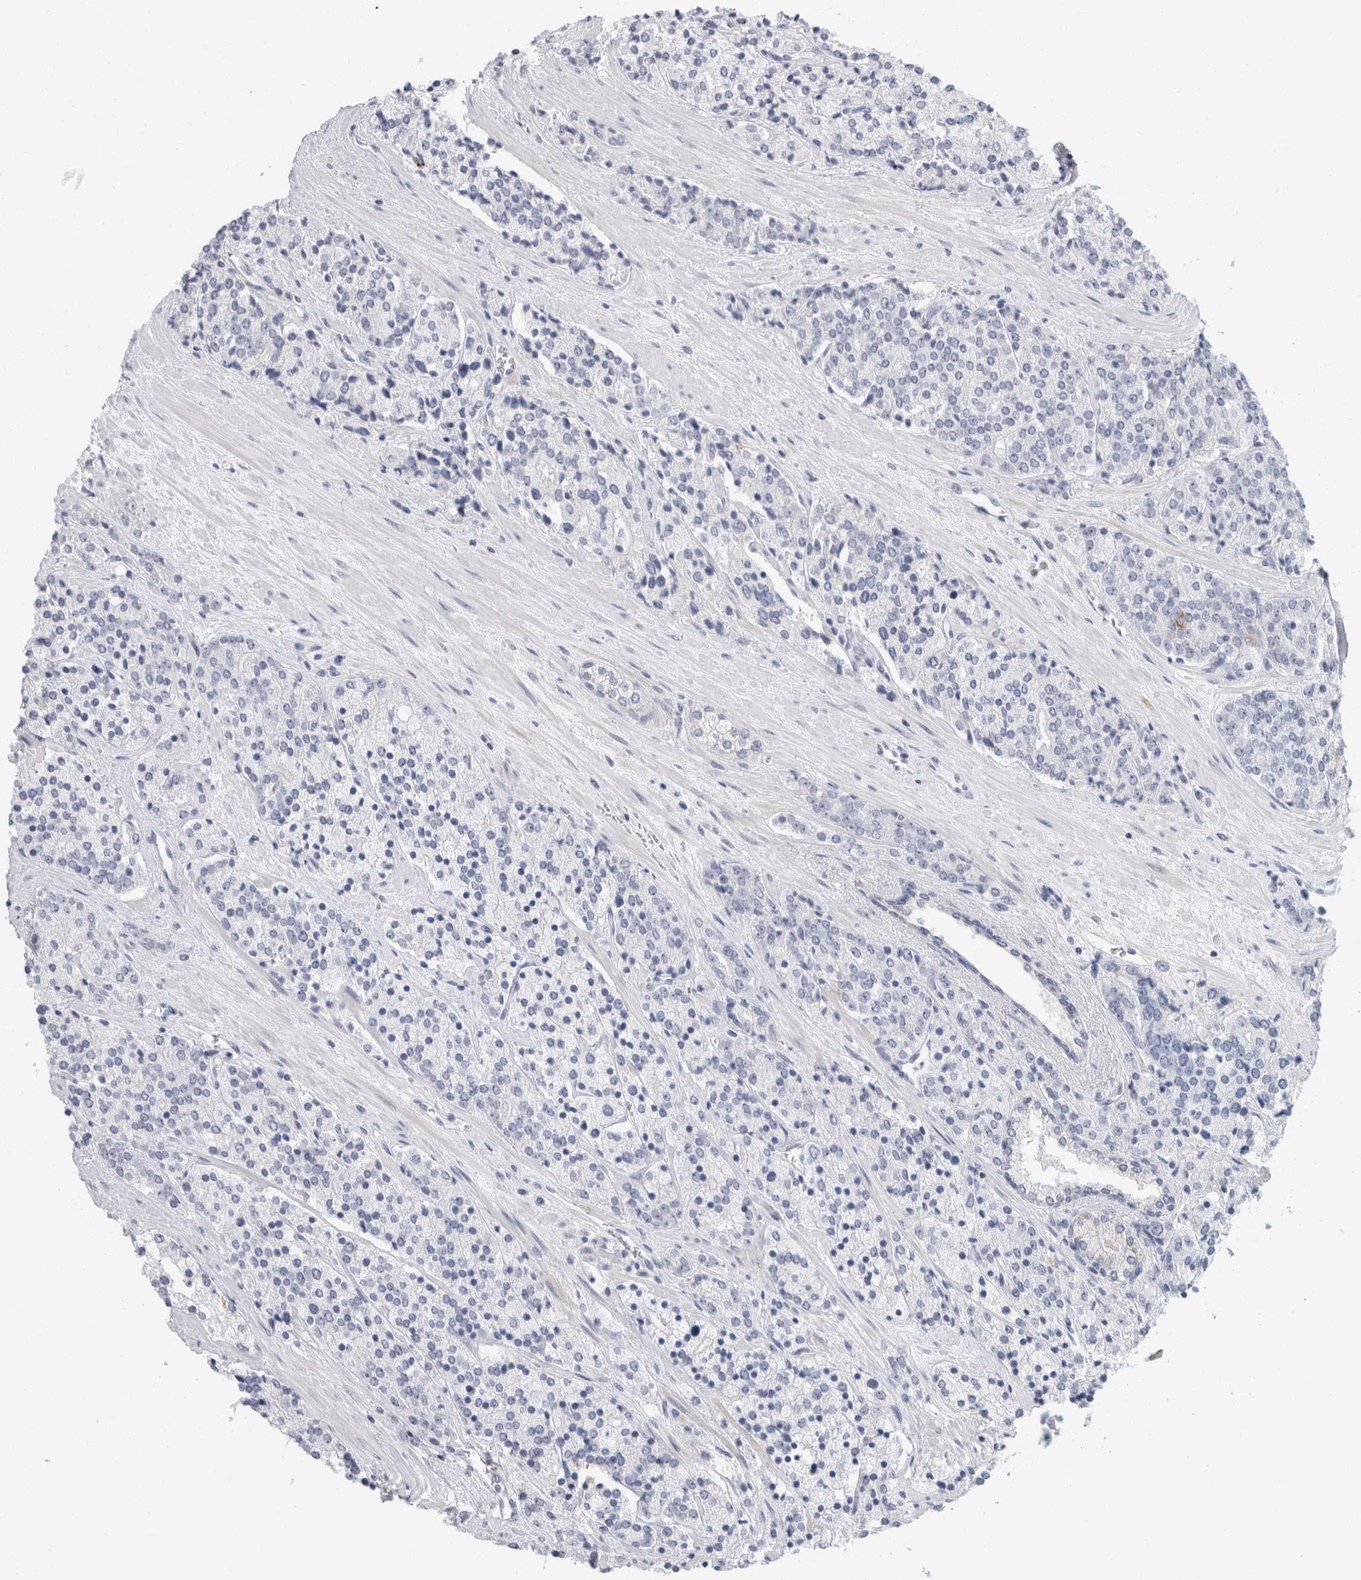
{"staining": {"intensity": "negative", "quantity": "none", "location": "none"}, "tissue": "prostate cancer", "cell_type": "Tumor cells", "image_type": "cancer", "snomed": [{"axis": "morphology", "description": "Adenocarcinoma, High grade"}, {"axis": "topography", "description": "Prostate"}], "caption": "The micrograph shows no significant positivity in tumor cells of adenocarcinoma (high-grade) (prostate).", "gene": "NIPA1", "patient": {"sex": "male", "age": 71}}